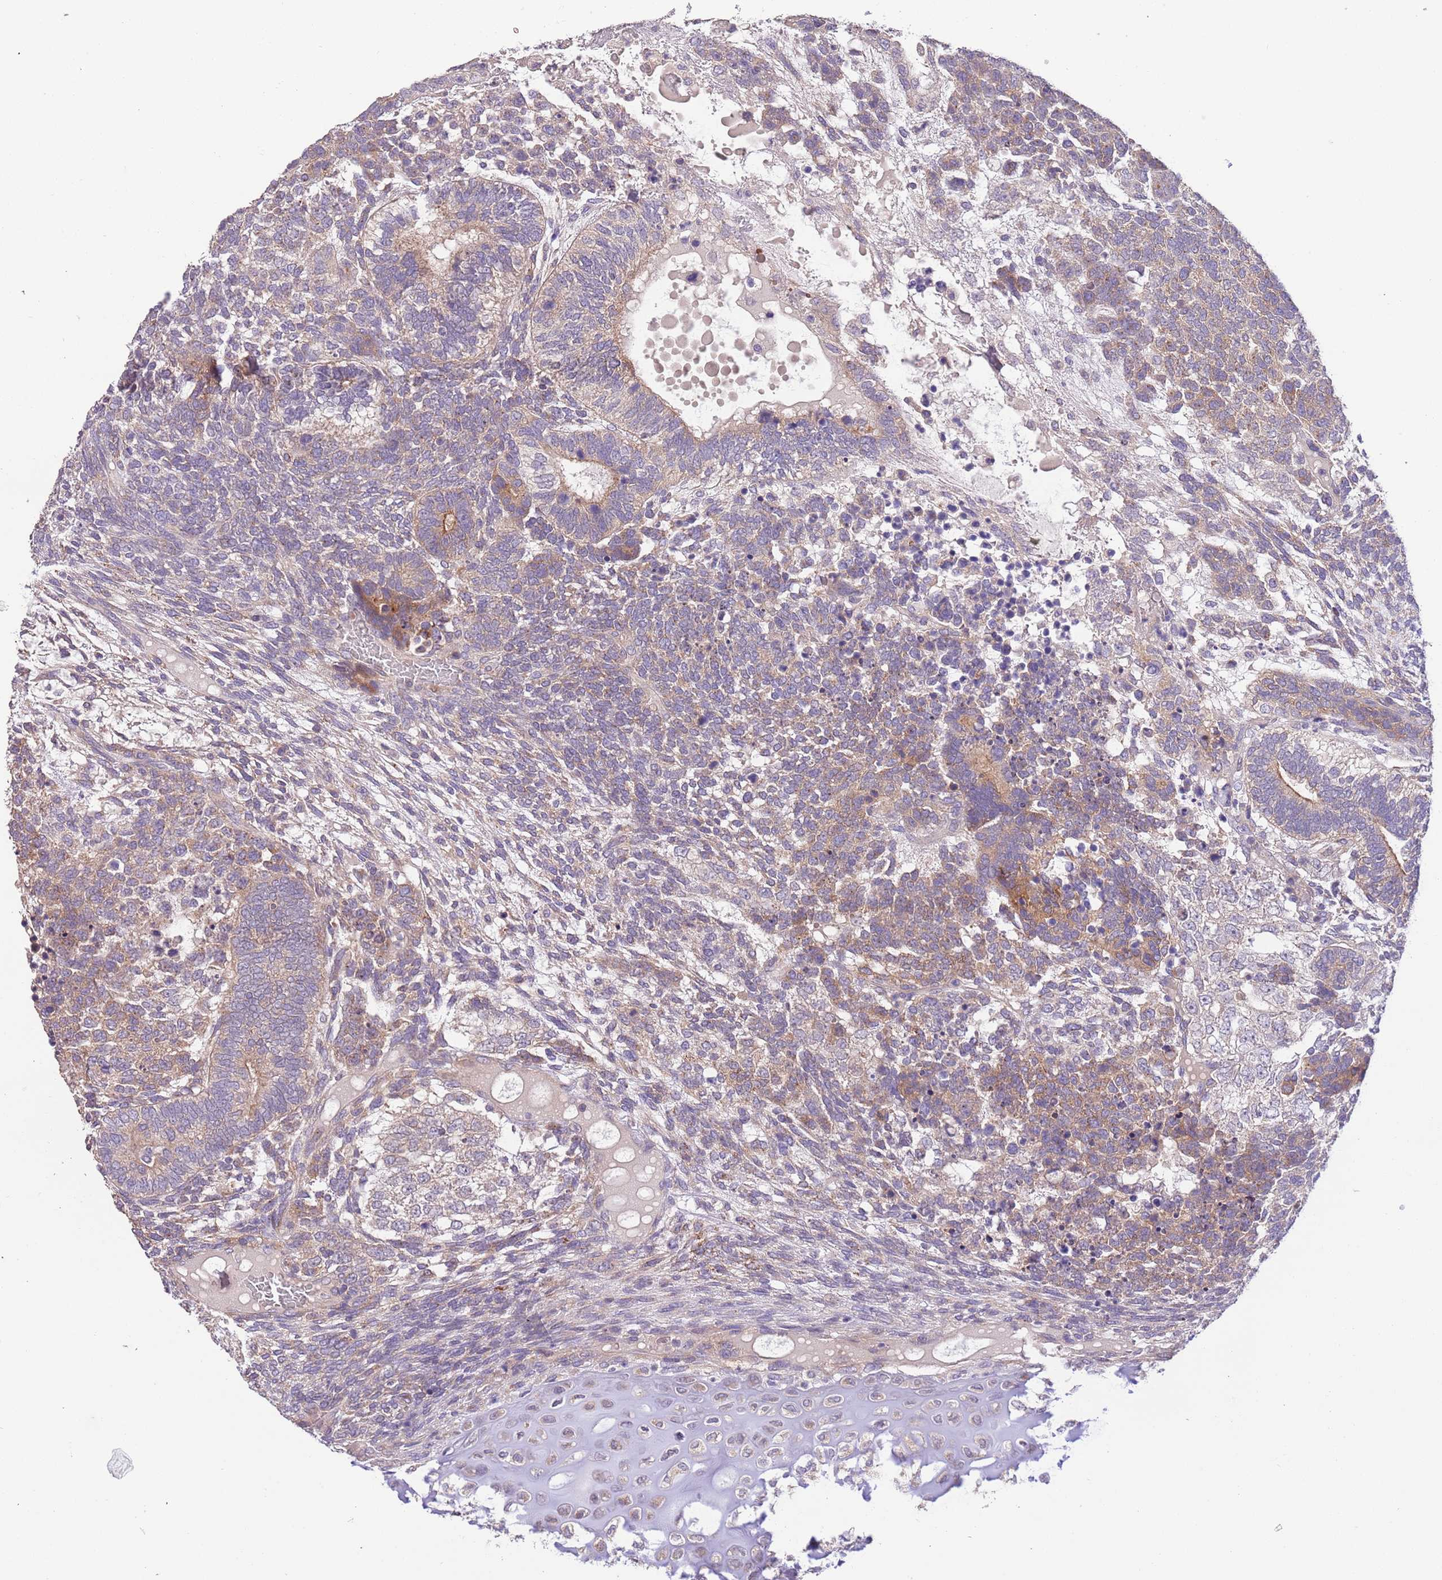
{"staining": {"intensity": "weak", "quantity": "25%-75%", "location": "cytoplasmic/membranous"}, "tissue": "testis cancer", "cell_type": "Tumor cells", "image_type": "cancer", "snomed": [{"axis": "morphology", "description": "Carcinoma, Embryonal, NOS"}, {"axis": "topography", "description": "Testis"}], "caption": "Immunohistochemistry image of testis embryonal carcinoma stained for a protein (brown), which exhibits low levels of weak cytoplasmic/membranous staining in approximately 25%-75% of tumor cells.", "gene": "ZNF658", "patient": {"sex": "male", "age": 23}}